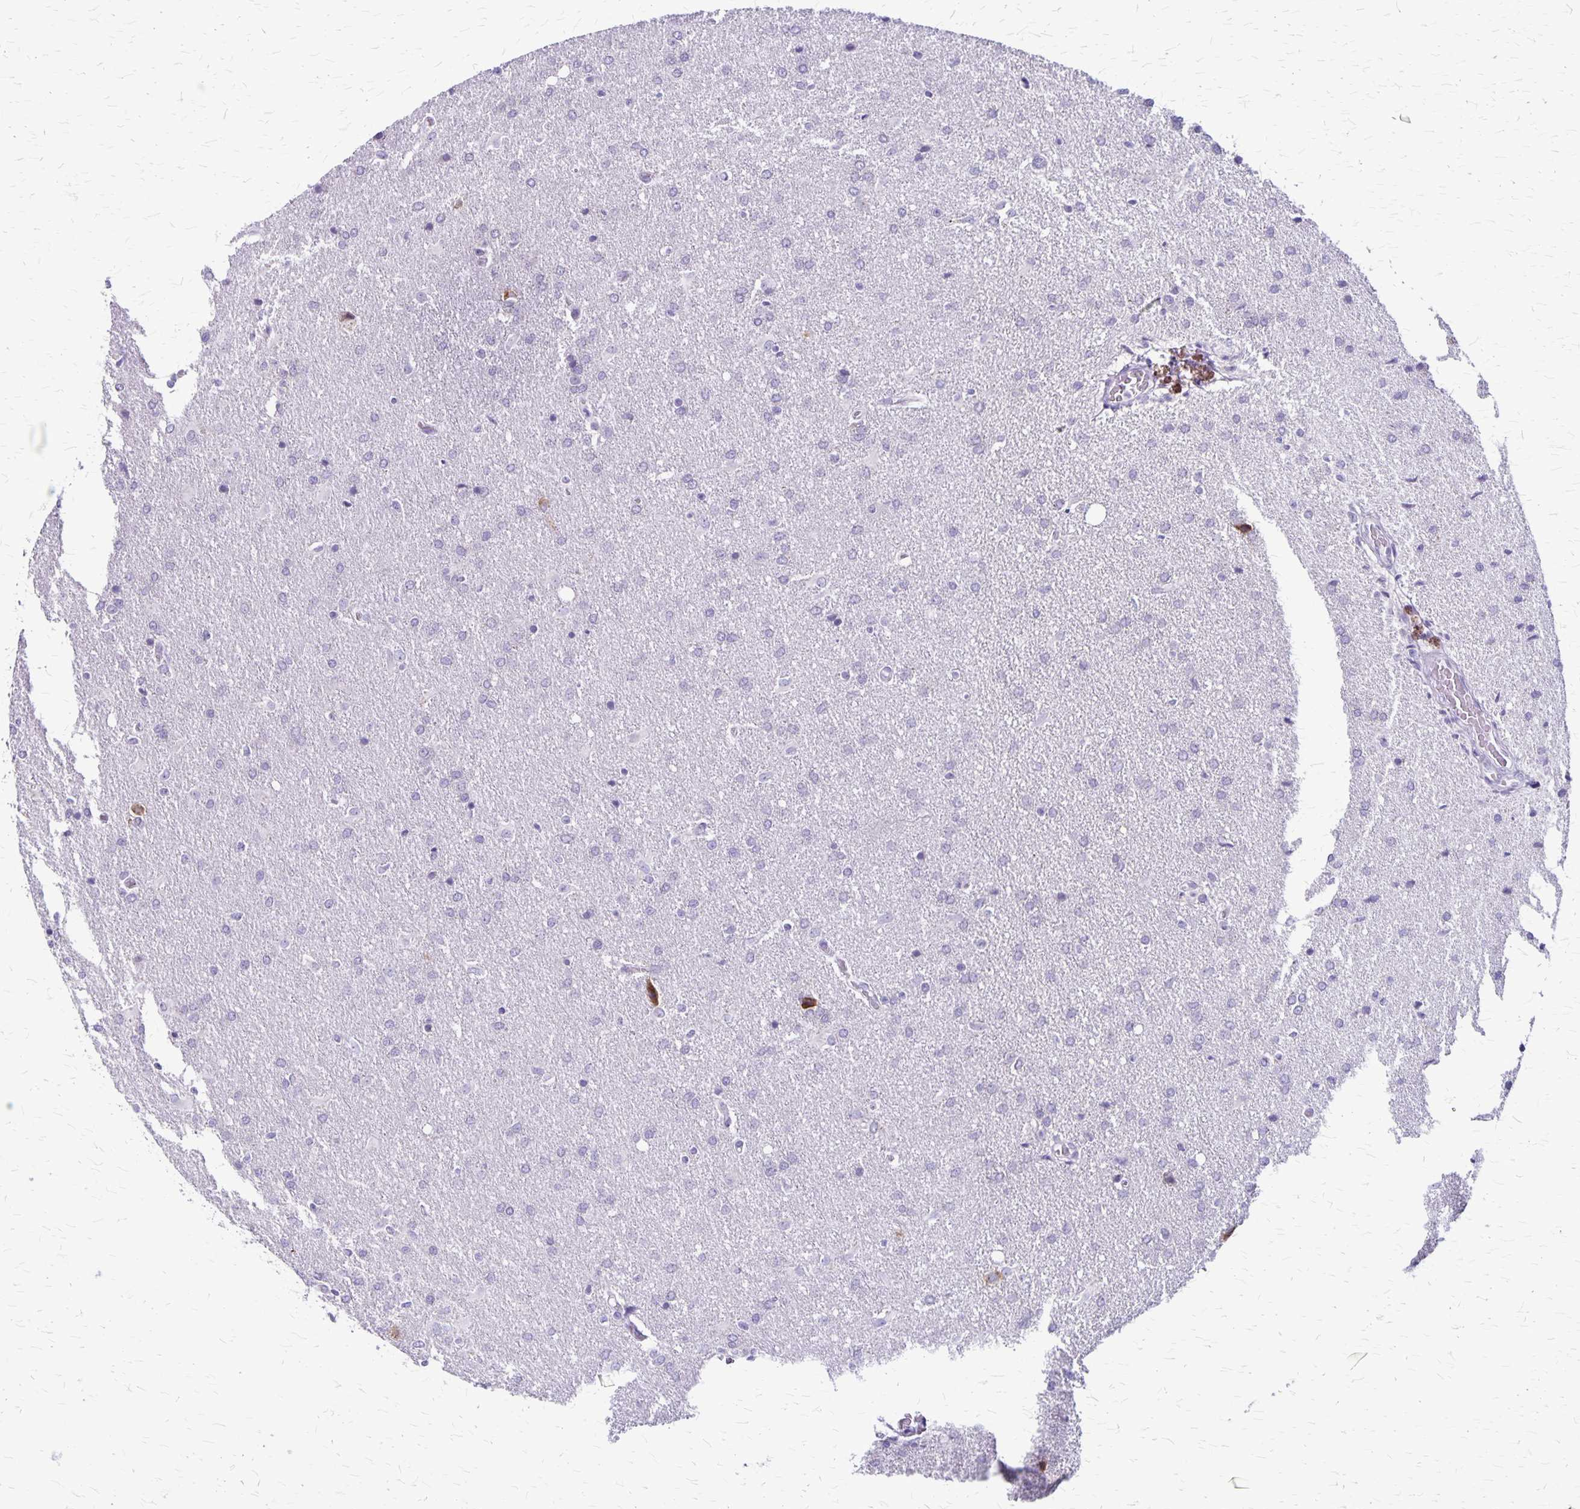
{"staining": {"intensity": "negative", "quantity": "none", "location": "none"}, "tissue": "glioma", "cell_type": "Tumor cells", "image_type": "cancer", "snomed": [{"axis": "morphology", "description": "Glioma, malignant, High grade"}, {"axis": "topography", "description": "Brain"}], "caption": "Immunohistochemistry (IHC) micrograph of neoplastic tissue: glioma stained with DAB (3,3'-diaminobenzidine) exhibits no significant protein expression in tumor cells.", "gene": "PLXNB3", "patient": {"sex": "male", "age": 68}}